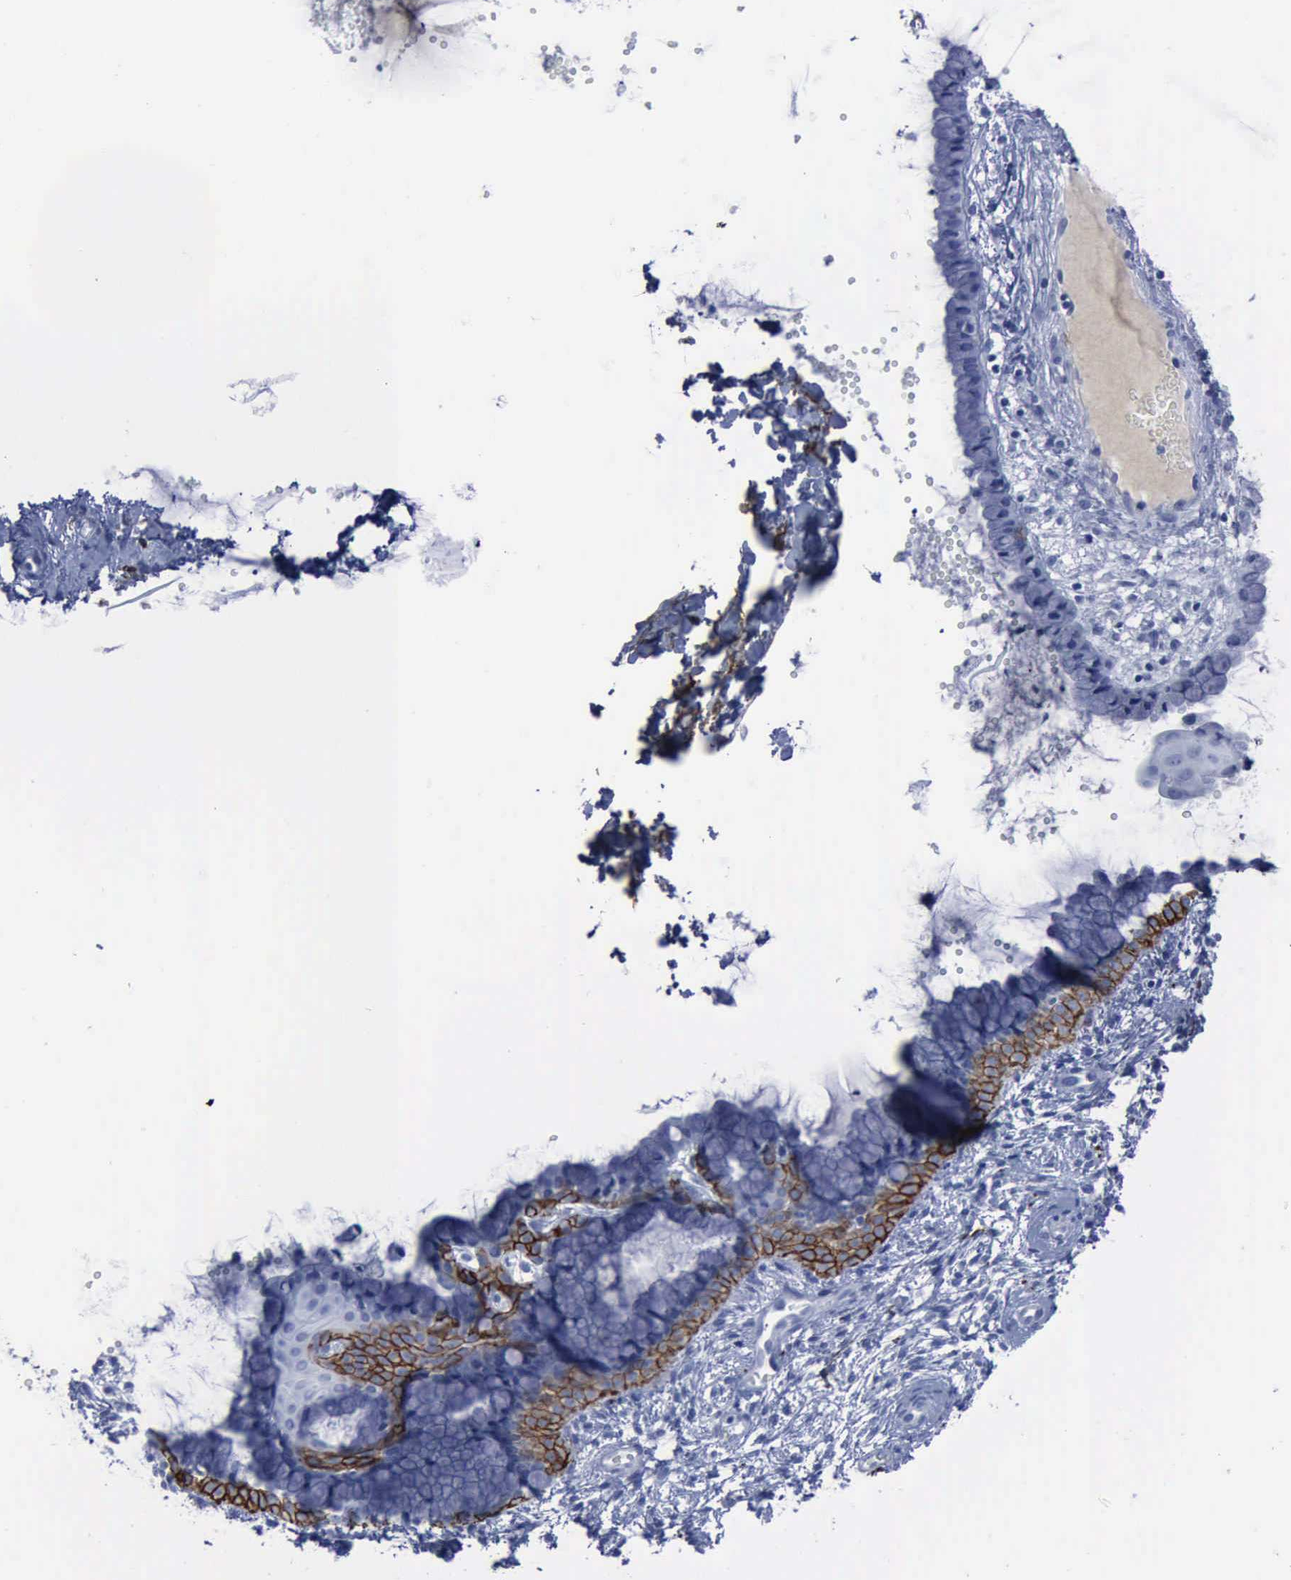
{"staining": {"intensity": "negative", "quantity": "none", "location": "none"}, "tissue": "cervix", "cell_type": "Glandular cells", "image_type": "normal", "snomed": [{"axis": "morphology", "description": "Normal tissue, NOS"}, {"axis": "topography", "description": "Cervix"}], "caption": "This is an immunohistochemistry histopathology image of benign human cervix. There is no expression in glandular cells.", "gene": "NGFR", "patient": {"sex": "female", "age": 39}}